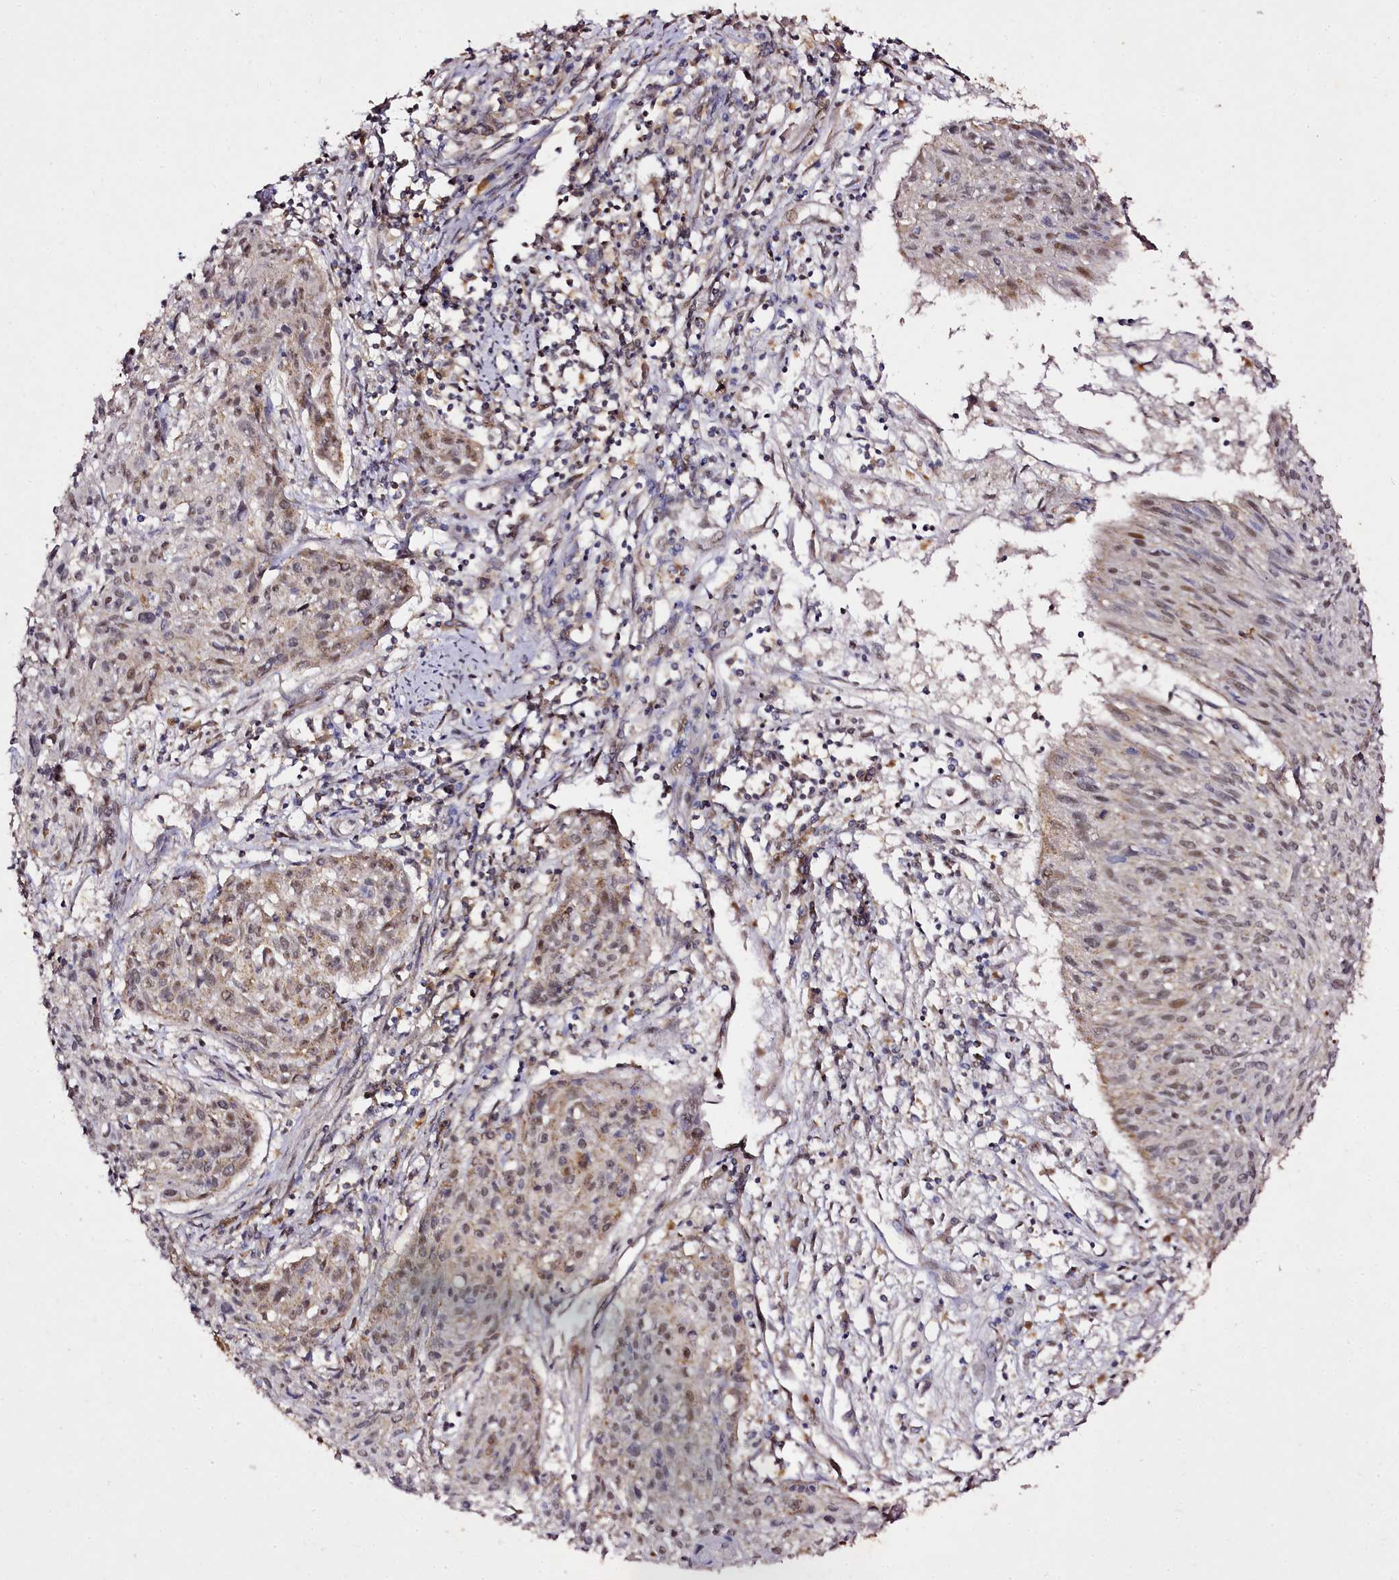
{"staining": {"intensity": "moderate", "quantity": "<25%", "location": "nuclear"}, "tissue": "cervical cancer", "cell_type": "Tumor cells", "image_type": "cancer", "snomed": [{"axis": "morphology", "description": "Squamous cell carcinoma, NOS"}, {"axis": "topography", "description": "Cervix"}], "caption": "Moderate nuclear protein expression is identified in approximately <25% of tumor cells in cervical cancer. Immunohistochemistry stains the protein of interest in brown and the nuclei are stained blue.", "gene": "EDIL3", "patient": {"sex": "female", "age": 51}}